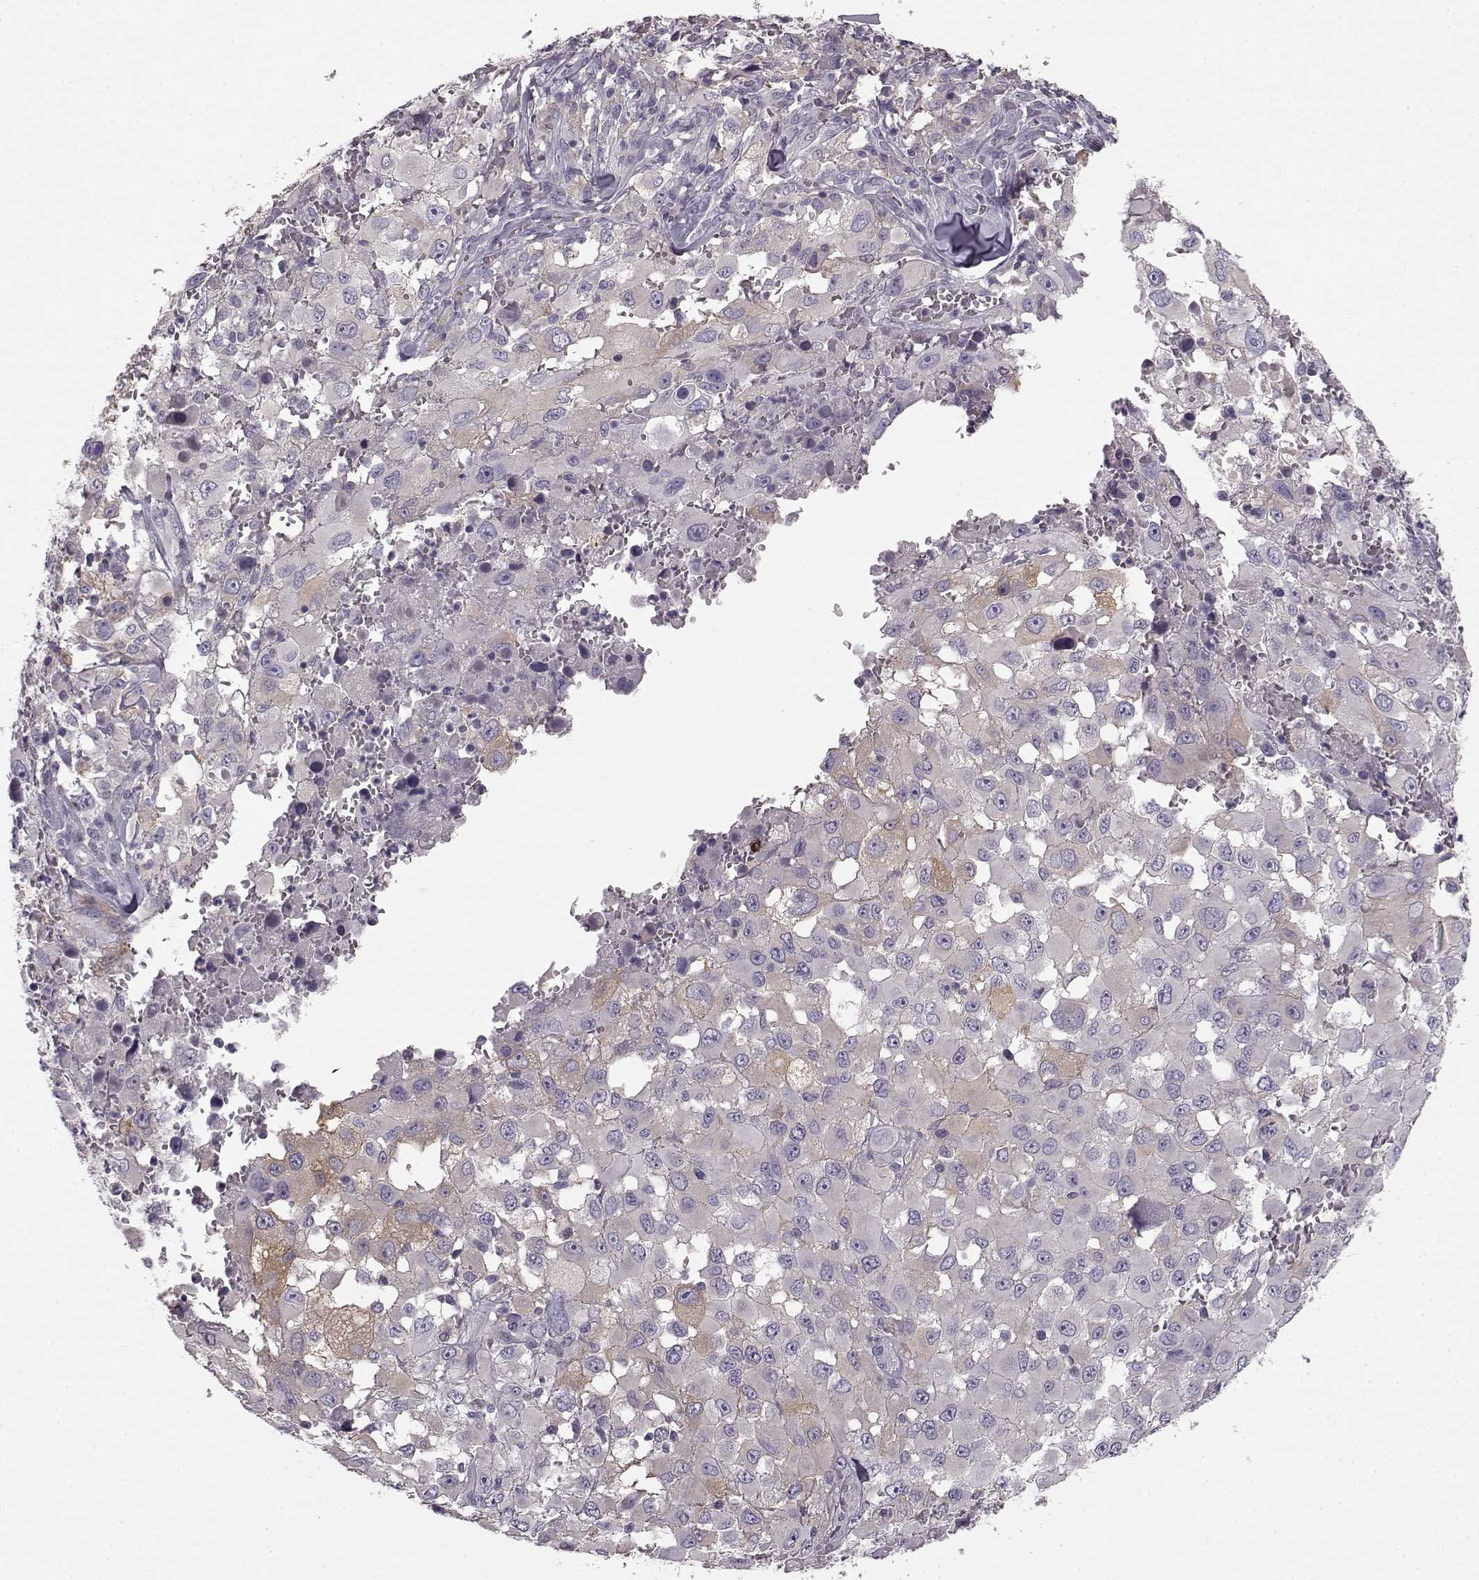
{"staining": {"intensity": "negative", "quantity": "none", "location": "none"}, "tissue": "melanoma", "cell_type": "Tumor cells", "image_type": "cancer", "snomed": [{"axis": "morphology", "description": "Malignant melanoma, Metastatic site"}, {"axis": "topography", "description": "Lymph node"}], "caption": "Tumor cells are negative for brown protein staining in malignant melanoma (metastatic site).", "gene": "KRT85", "patient": {"sex": "male", "age": 50}}